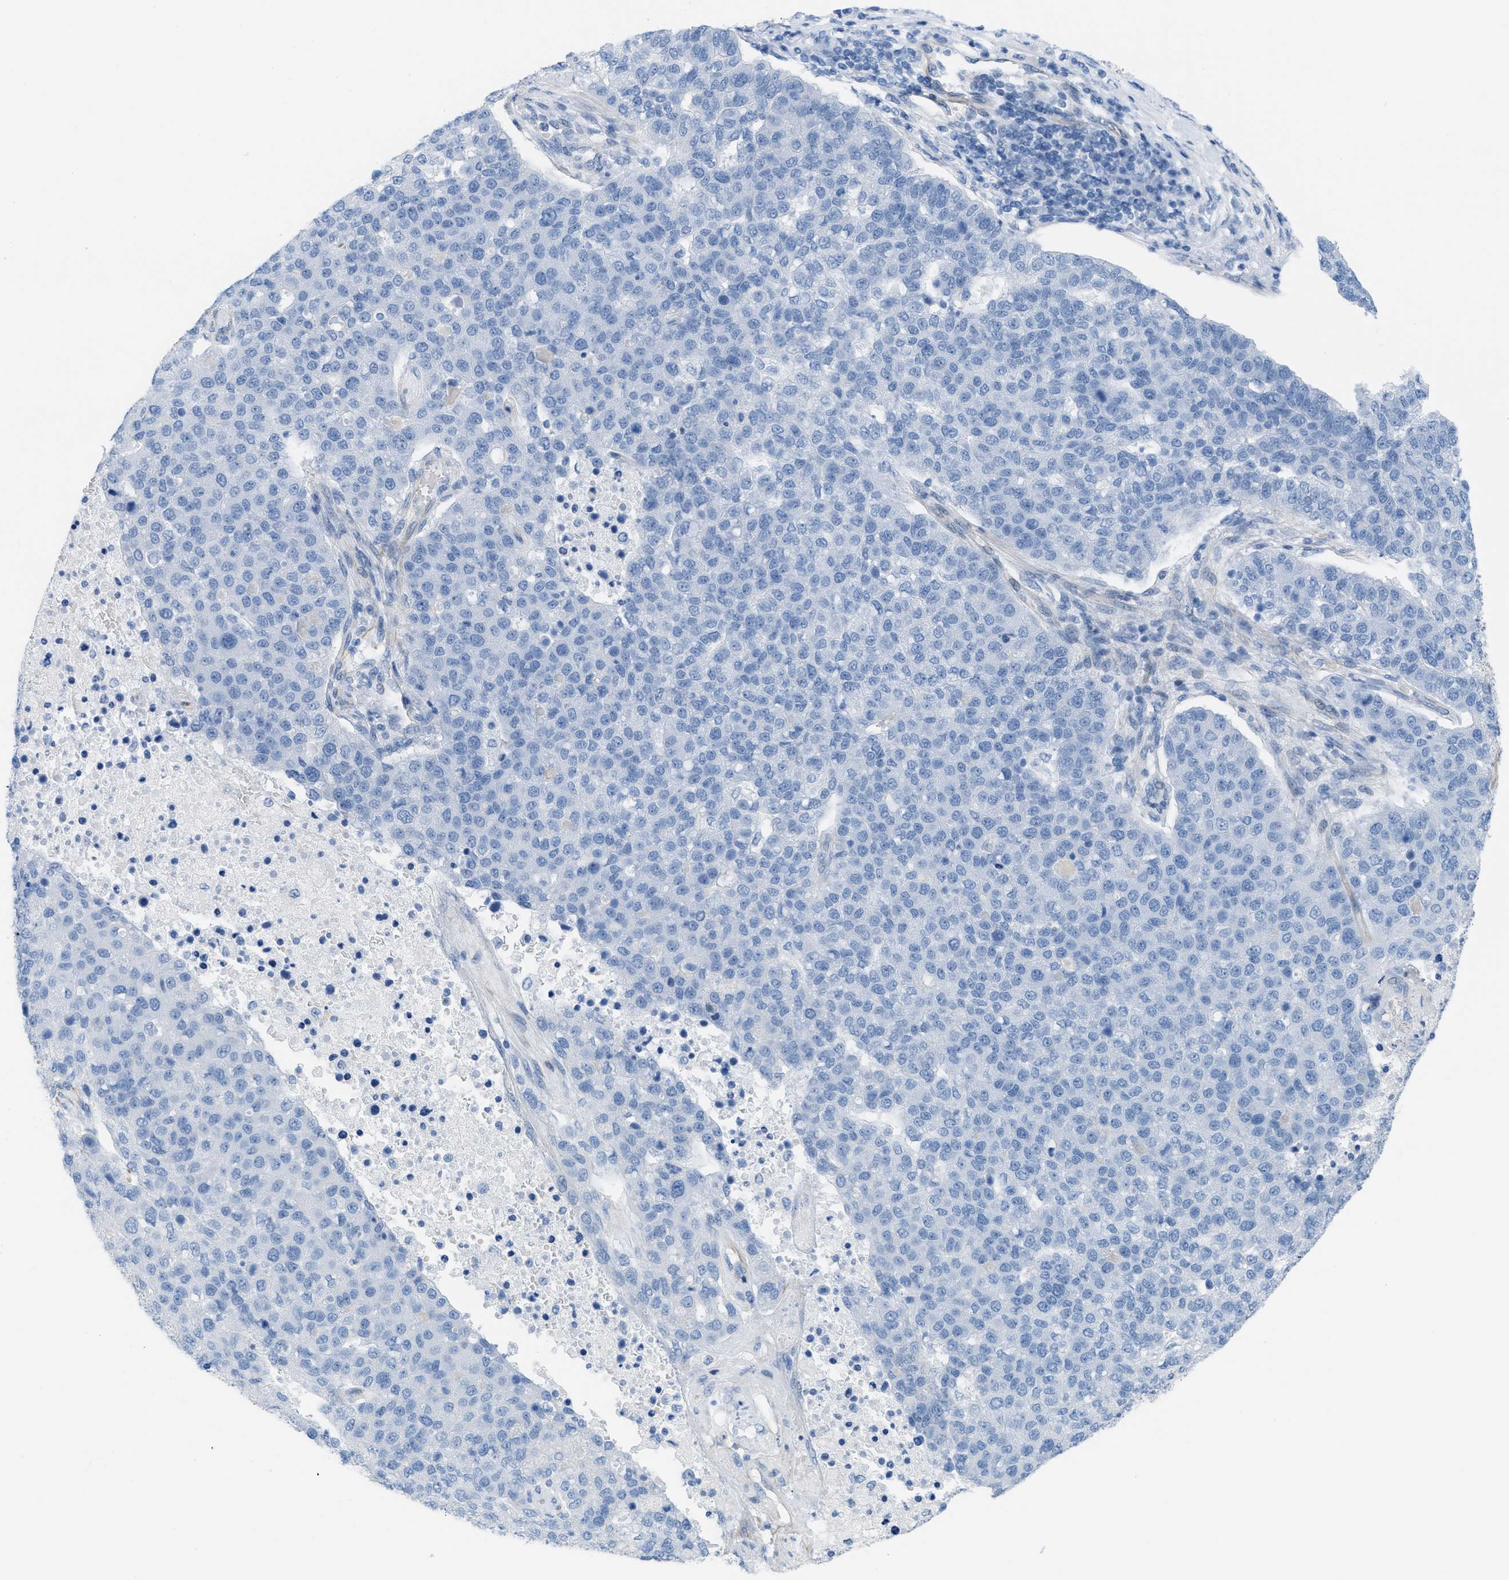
{"staining": {"intensity": "negative", "quantity": "none", "location": "none"}, "tissue": "pancreatic cancer", "cell_type": "Tumor cells", "image_type": "cancer", "snomed": [{"axis": "morphology", "description": "Adenocarcinoma, NOS"}, {"axis": "topography", "description": "Pancreas"}], "caption": "High power microscopy image of an IHC image of pancreatic cancer (adenocarcinoma), revealing no significant expression in tumor cells.", "gene": "SLC12A1", "patient": {"sex": "female", "age": 61}}